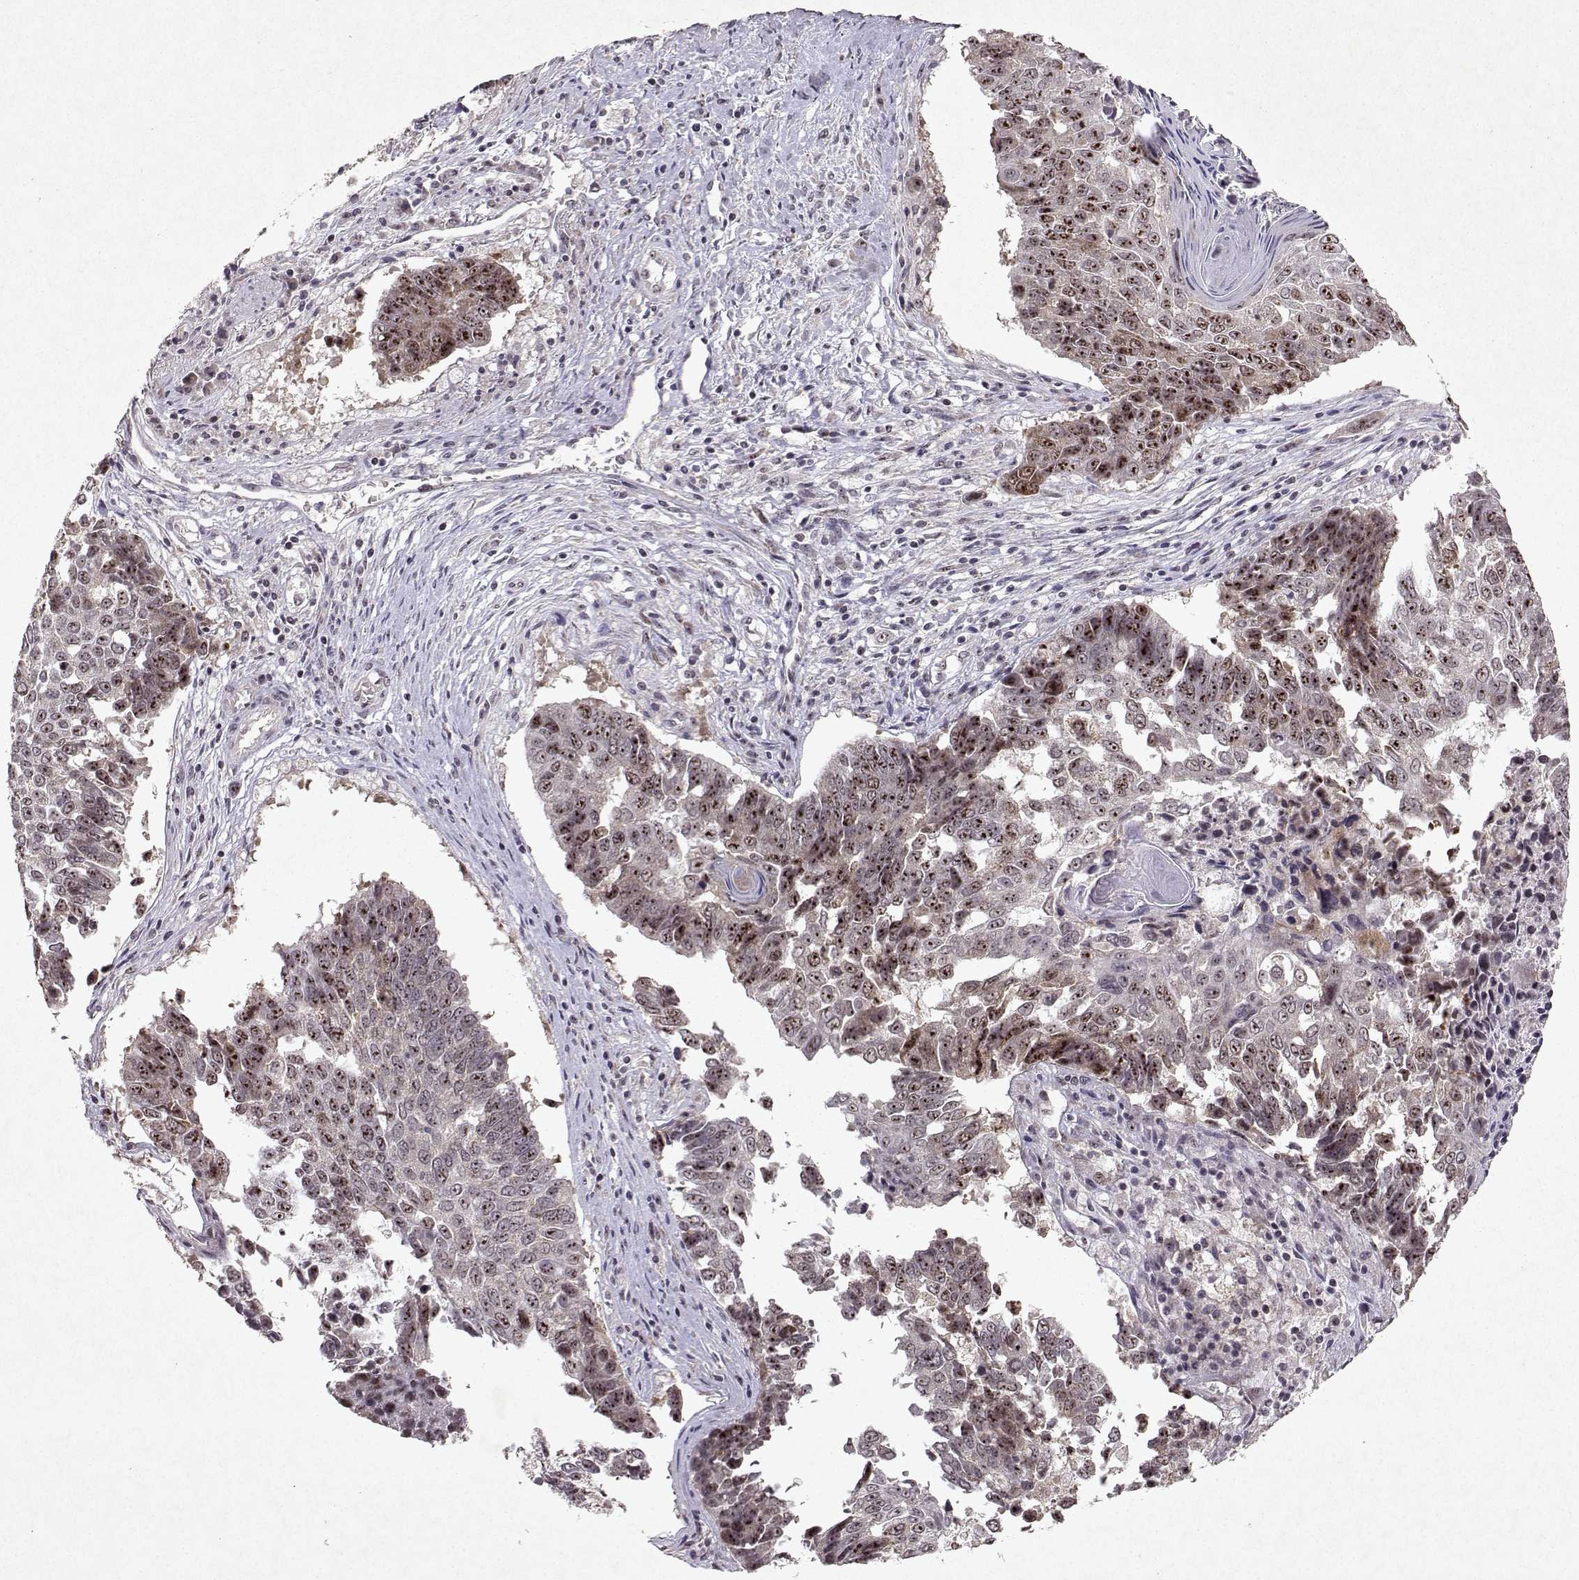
{"staining": {"intensity": "moderate", "quantity": ">75%", "location": "nuclear"}, "tissue": "lung cancer", "cell_type": "Tumor cells", "image_type": "cancer", "snomed": [{"axis": "morphology", "description": "Squamous cell carcinoma, NOS"}, {"axis": "topography", "description": "Lung"}], "caption": "Squamous cell carcinoma (lung) stained for a protein (brown) shows moderate nuclear positive expression in approximately >75% of tumor cells.", "gene": "DDX56", "patient": {"sex": "male", "age": 73}}